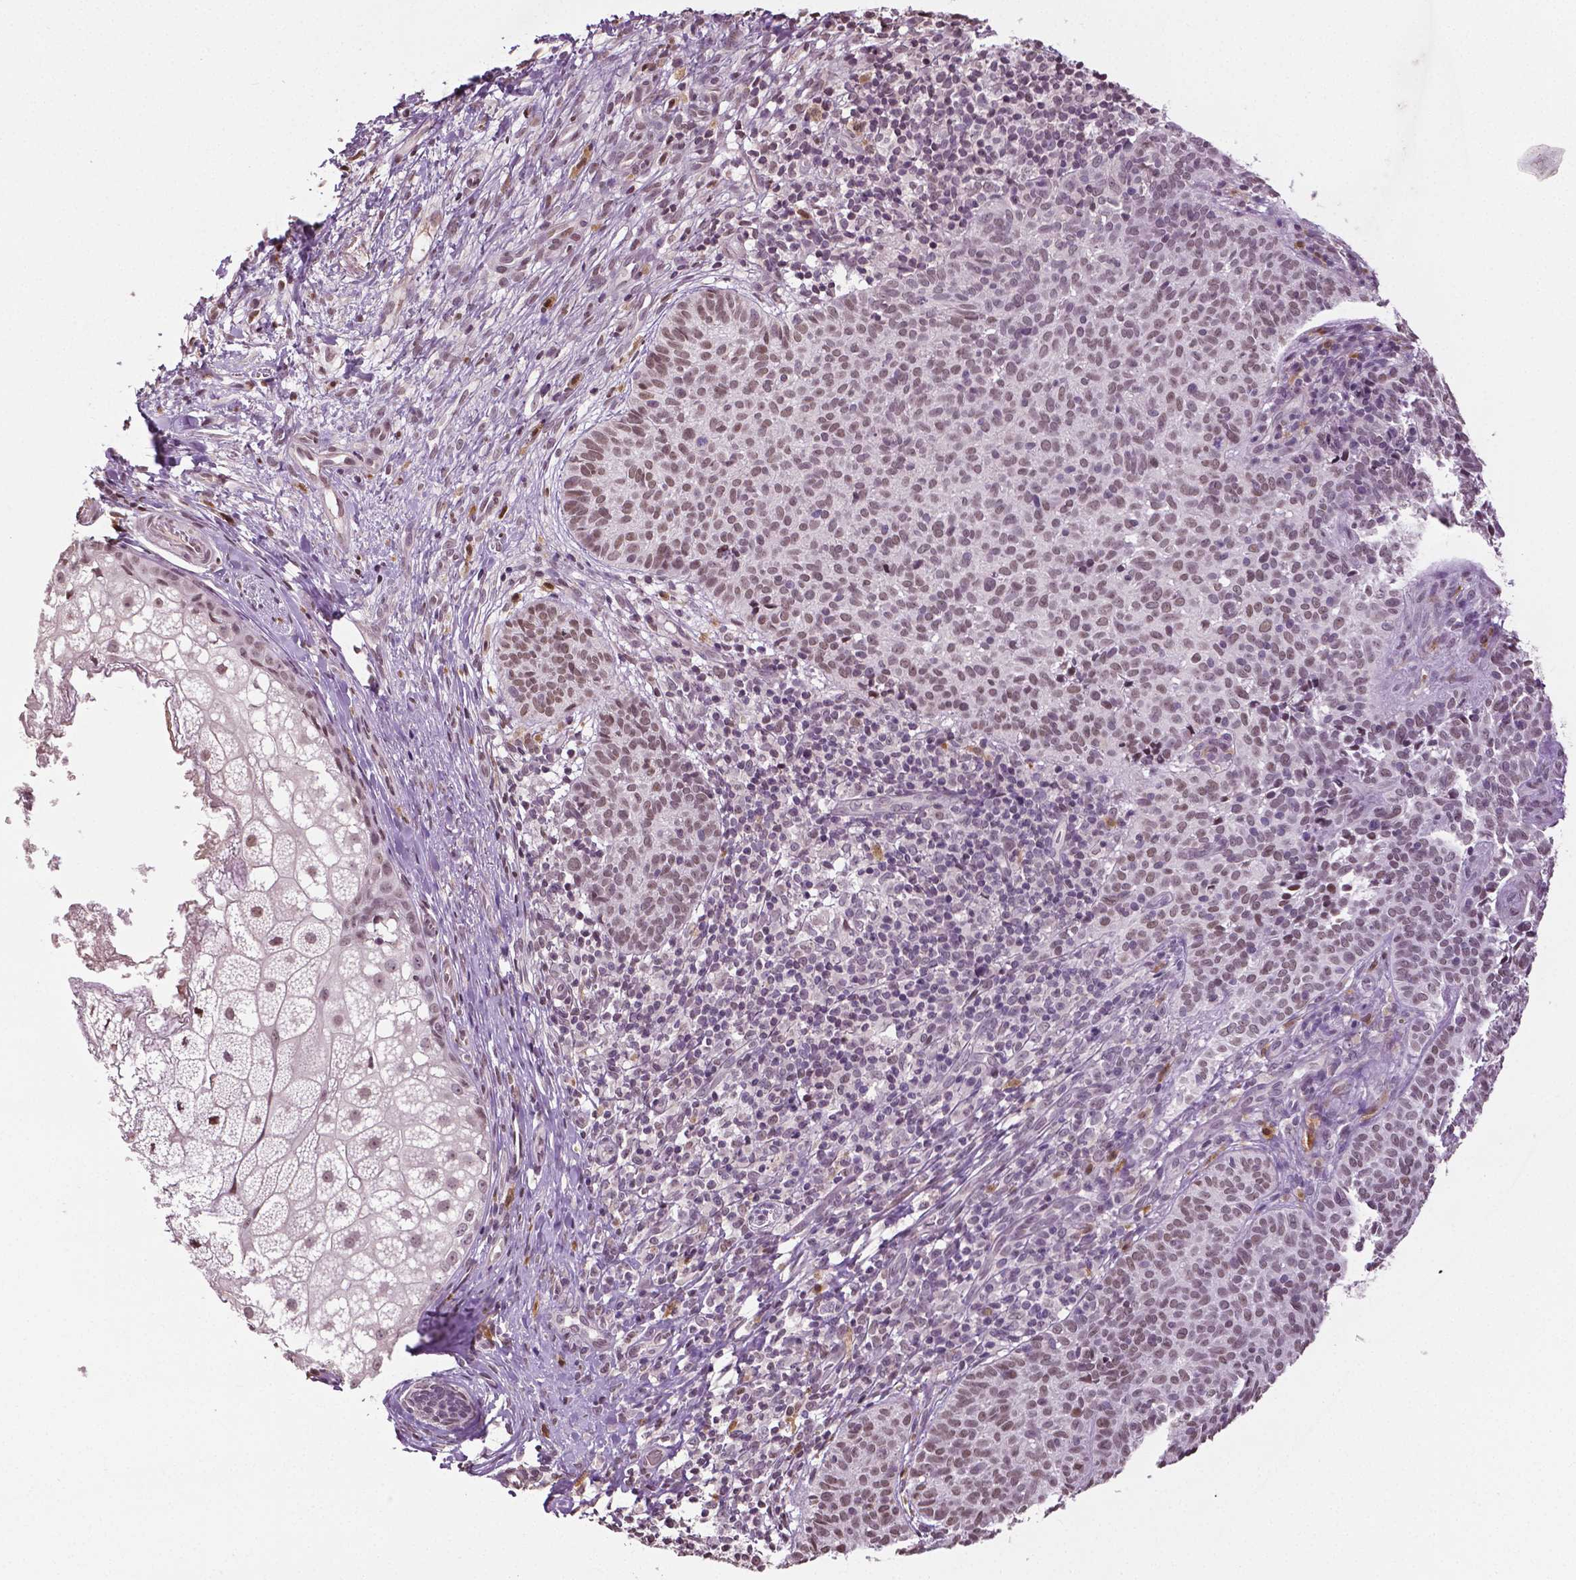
{"staining": {"intensity": "moderate", "quantity": ">75%", "location": "nuclear"}, "tissue": "skin cancer", "cell_type": "Tumor cells", "image_type": "cancer", "snomed": [{"axis": "morphology", "description": "Basal cell carcinoma"}, {"axis": "topography", "description": "Skin"}], "caption": "IHC staining of skin cancer, which shows medium levels of moderate nuclear expression in approximately >75% of tumor cells indicating moderate nuclear protein positivity. The staining was performed using DAB (brown) for protein detection and nuclei were counterstained in hematoxylin (blue).", "gene": "DLX5", "patient": {"sex": "male", "age": 57}}